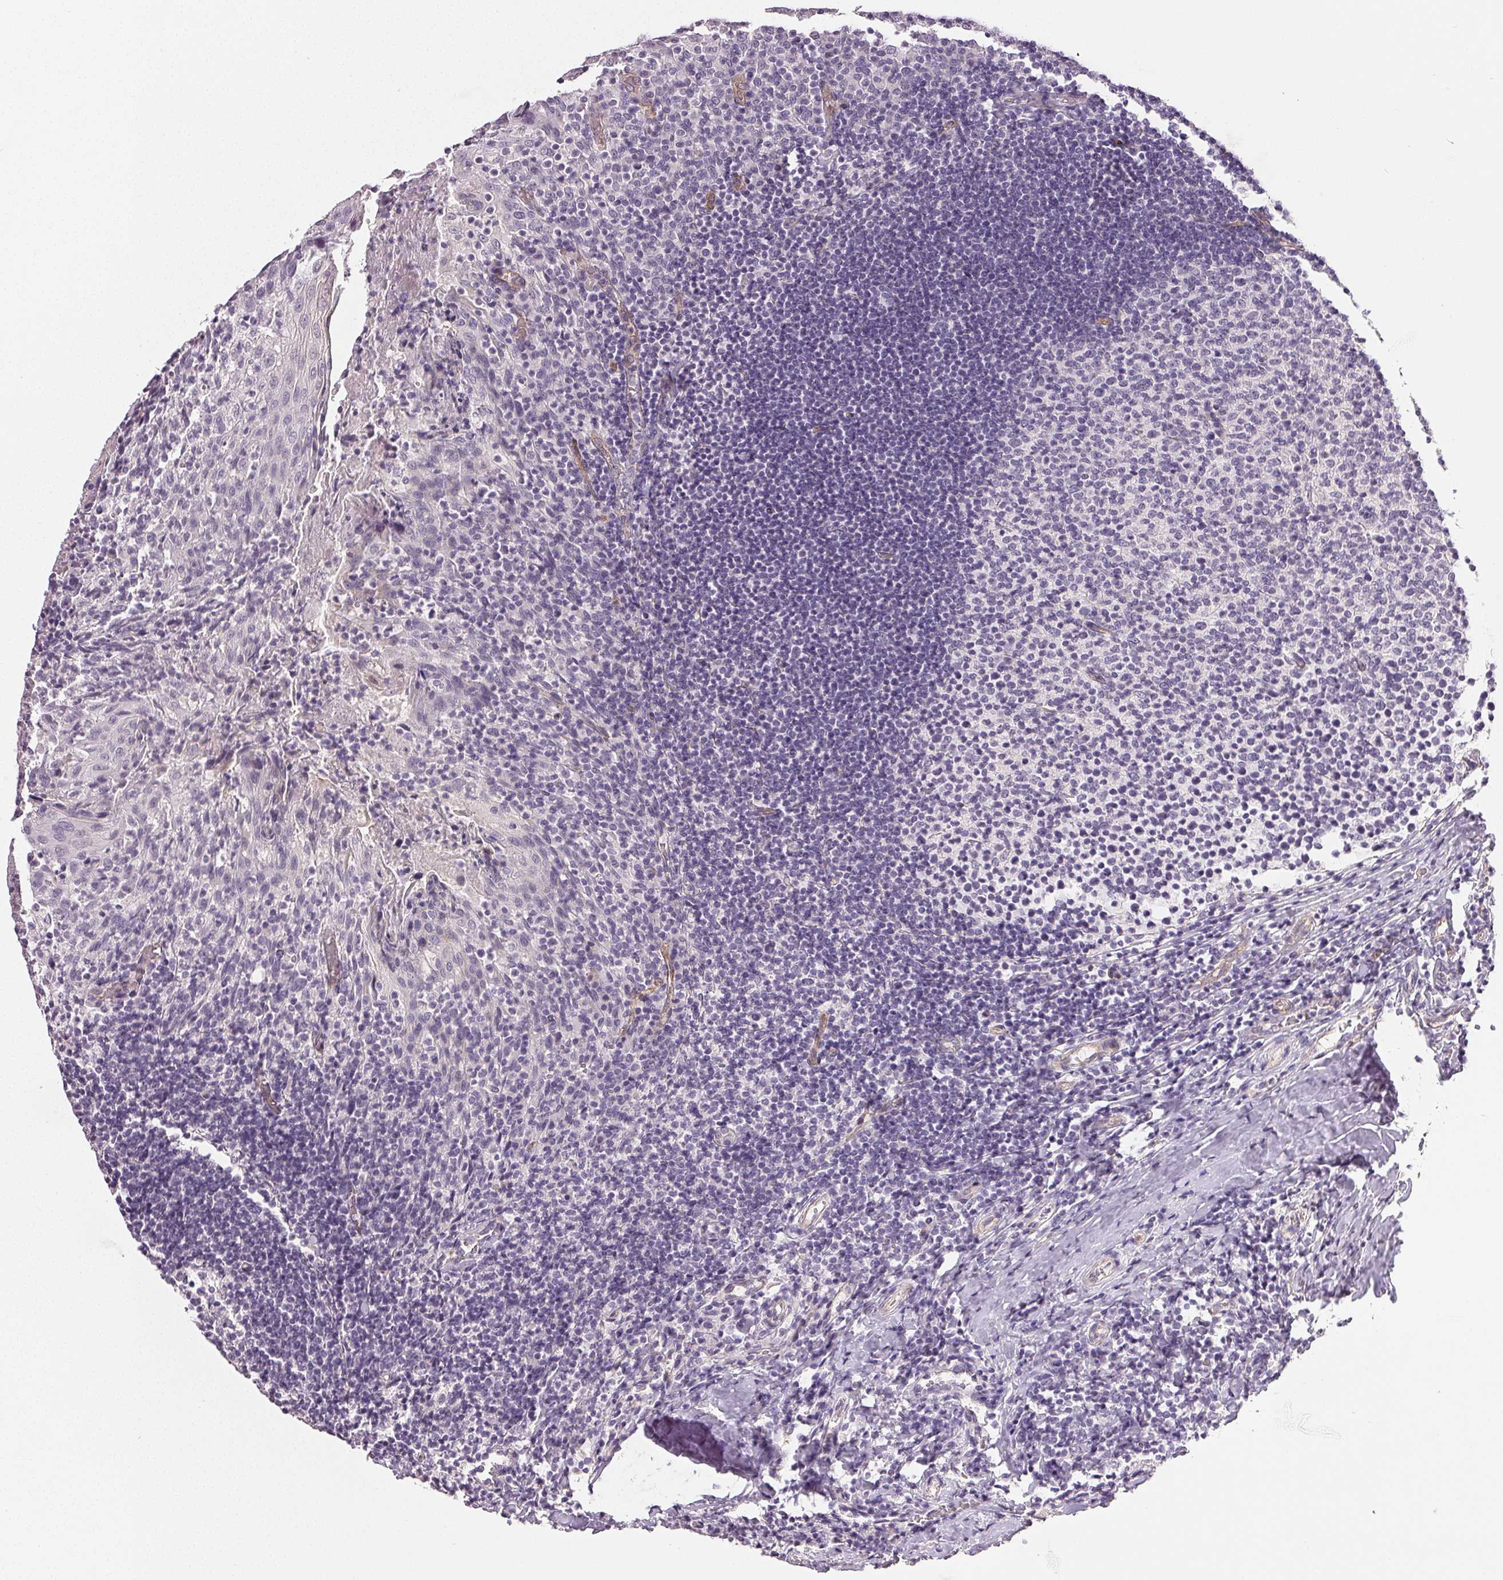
{"staining": {"intensity": "negative", "quantity": "none", "location": "none"}, "tissue": "tonsil", "cell_type": "Germinal center cells", "image_type": "normal", "snomed": [{"axis": "morphology", "description": "Normal tissue, NOS"}, {"axis": "topography", "description": "Tonsil"}], "caption": "The micrograph exhibits no significant positivity in germinal center cells of tonsil.", "gene": "PLCB1", "patient": {"sex": "female", "age": 10}}